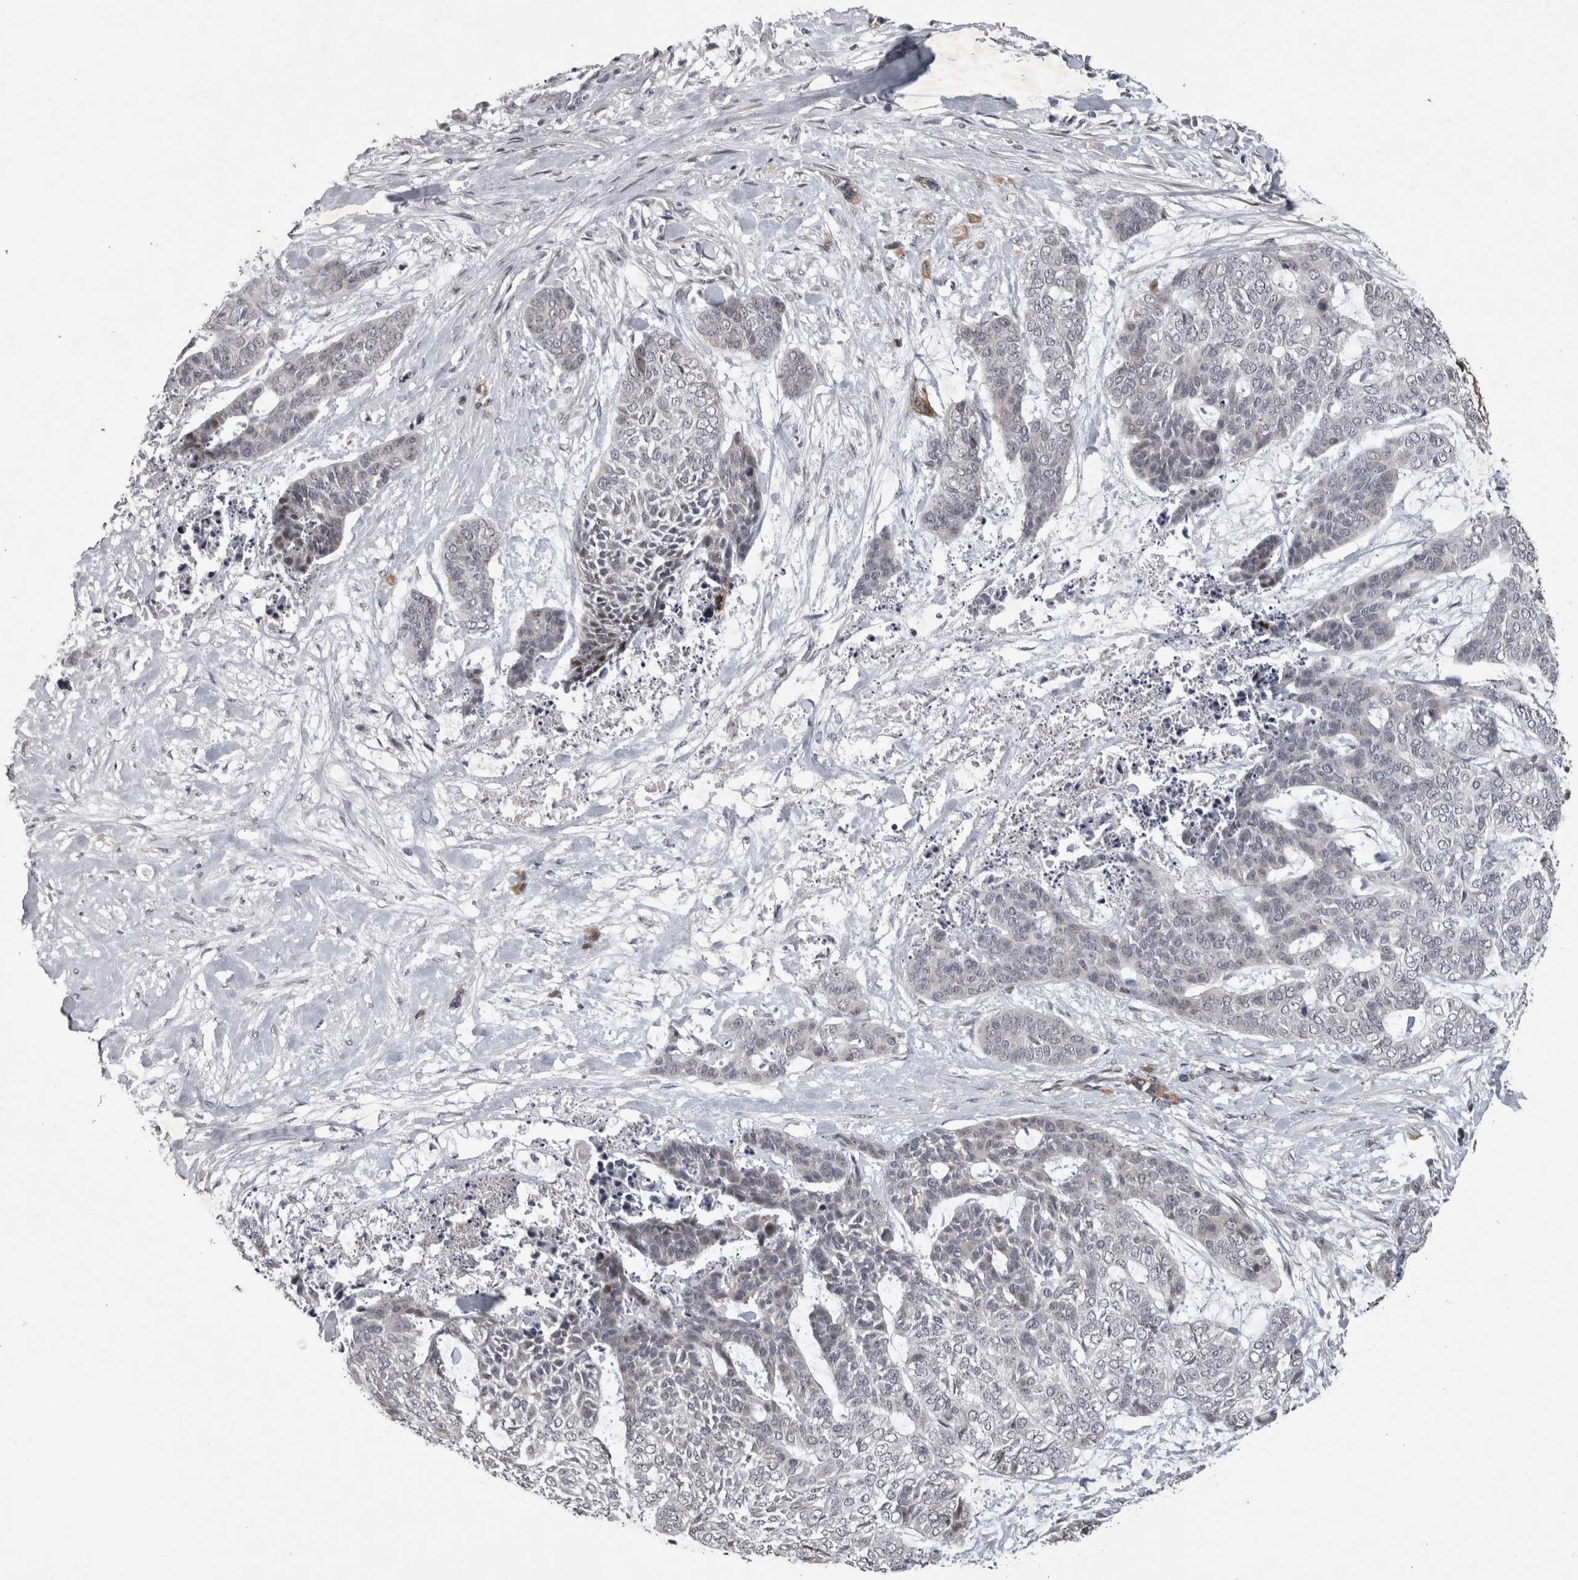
{"staining": {"intensity": "negative", "quantity": "none", "location": "none"}, "tissue": "skin cancer", "cell_type": "Tumor cells", "image_type": "cancer", "snomed": [{"axis": "morphology", "description": "Basal cell carcinoma"}, {"axis": "topography", "description": "Skin"}], "caption": "Histopathology image shows no significant protein expression in tumor cells of basal cell carcinoma (skin).", "gene": "IFI44", "patient": {"sex": "female", "age": 64}}